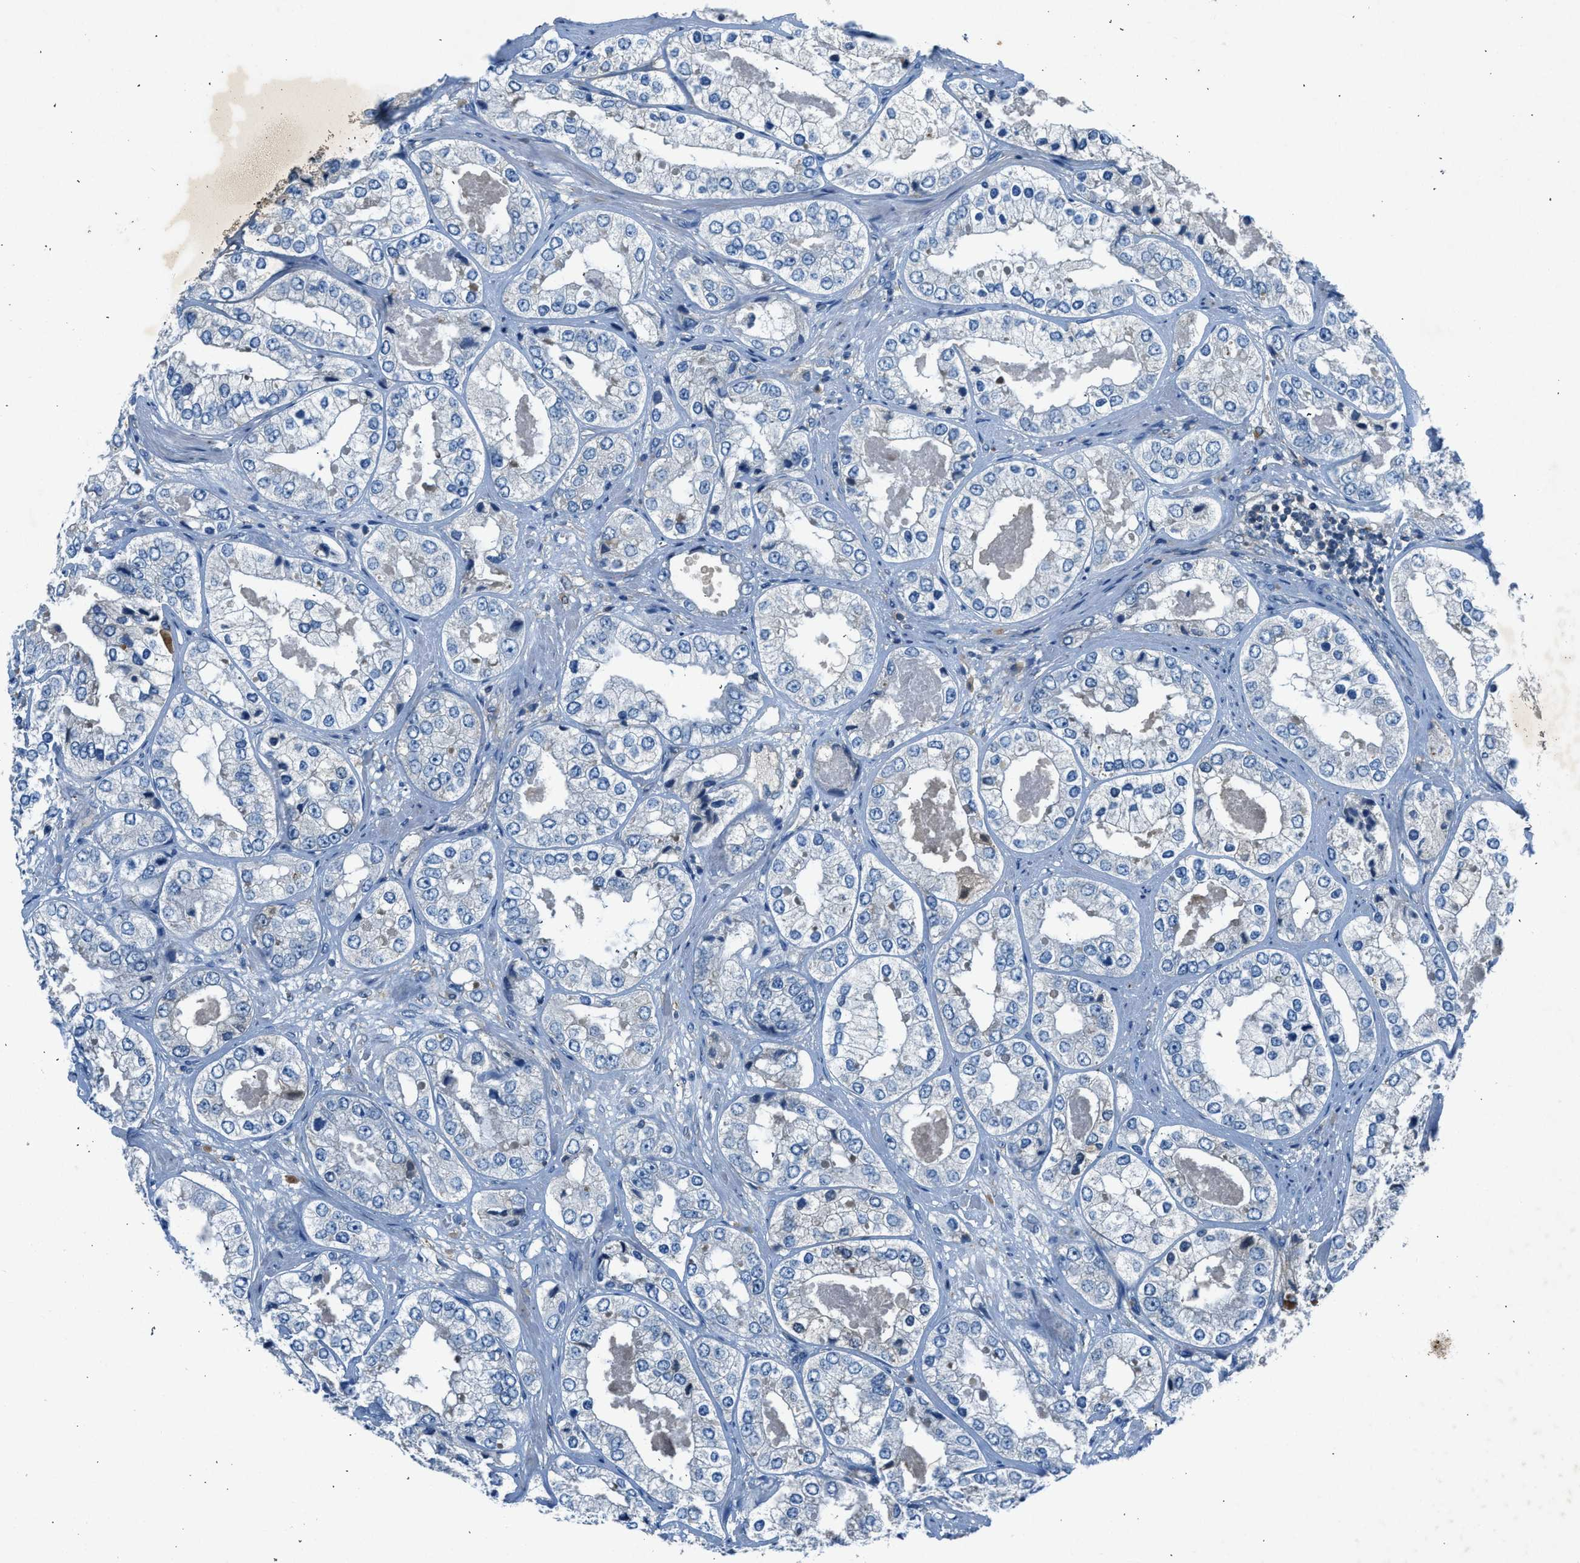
{"staining": {"intensity": "negative", "quantity": "none", "location": "none"}, "tissue": "prostate cancer", "cell_type": "Tumor cells", "image_type": "cancer", "snomed": [{"axis": "morphology", "description": "Adenocarcinoma, High grade"}, {"axis": "topography", "description": "Prostate"}], "caption": "DAB (3,3'-diaminobenzidine) immunohistochemical staining of prostate high-grade adenocarcinoma displays no significant positivity in tumor cells.", "gene": "BMP1", "patient": {"sex": "male", "age": 61}}